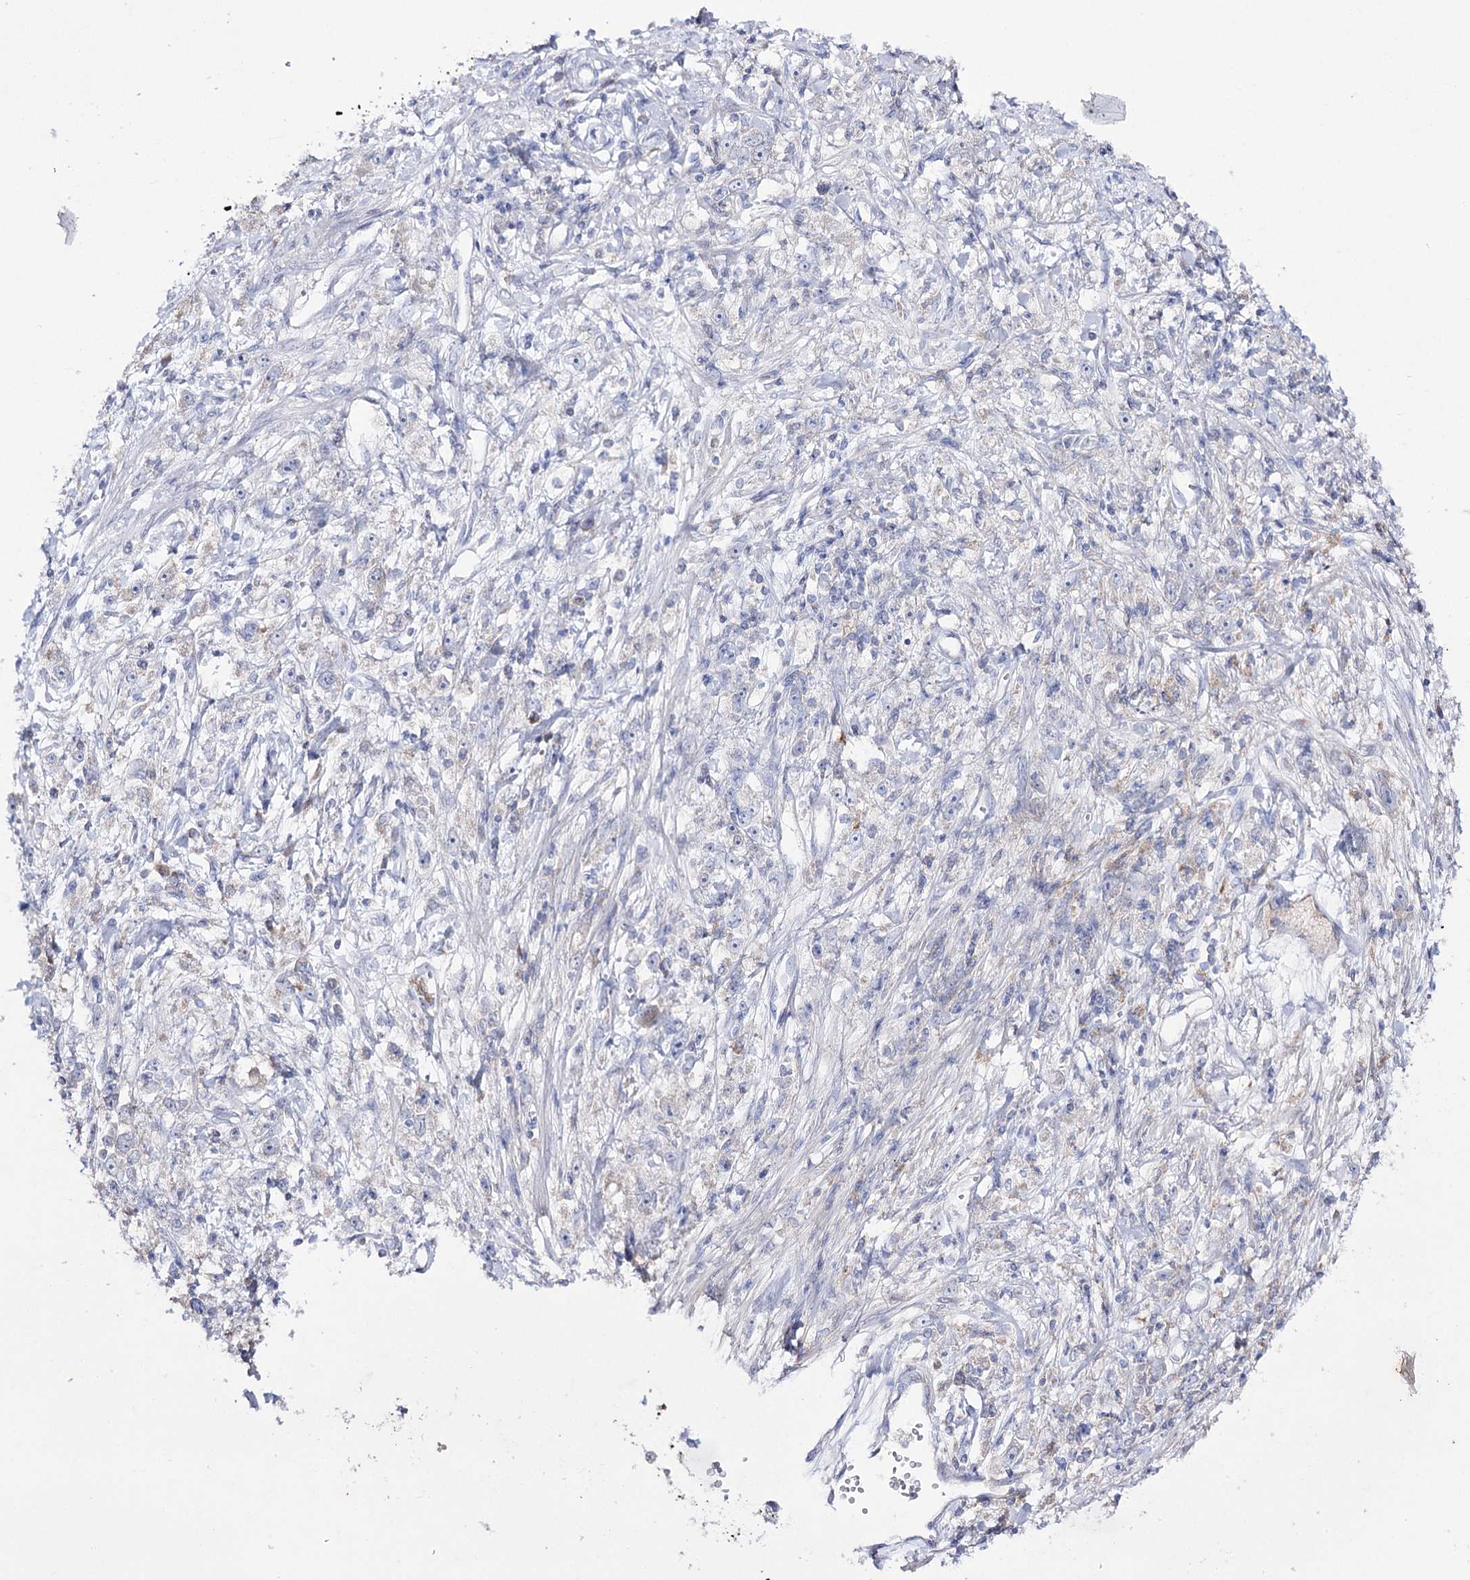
{"staining": {"intensity": "negative", "quantity": "none", "location": "none"}, "tissue": "stomach cancer", "cell_type": "Tumor cells", "image_type": "cancer", "snomed": [{"axis": "morphology", "description": "Adenocarcinoma, NOS"}, {"axis": "topography", "description": "Stomach"}], "caption": "DAB (3,3'-diaminobenzidine) immunohistochemical staining of human adenocarcinoma (stomach) demonstrates no significant staining in tumor cells.", "gene": "NAGLU", "patient": {"sex": "female", "age": 59}}